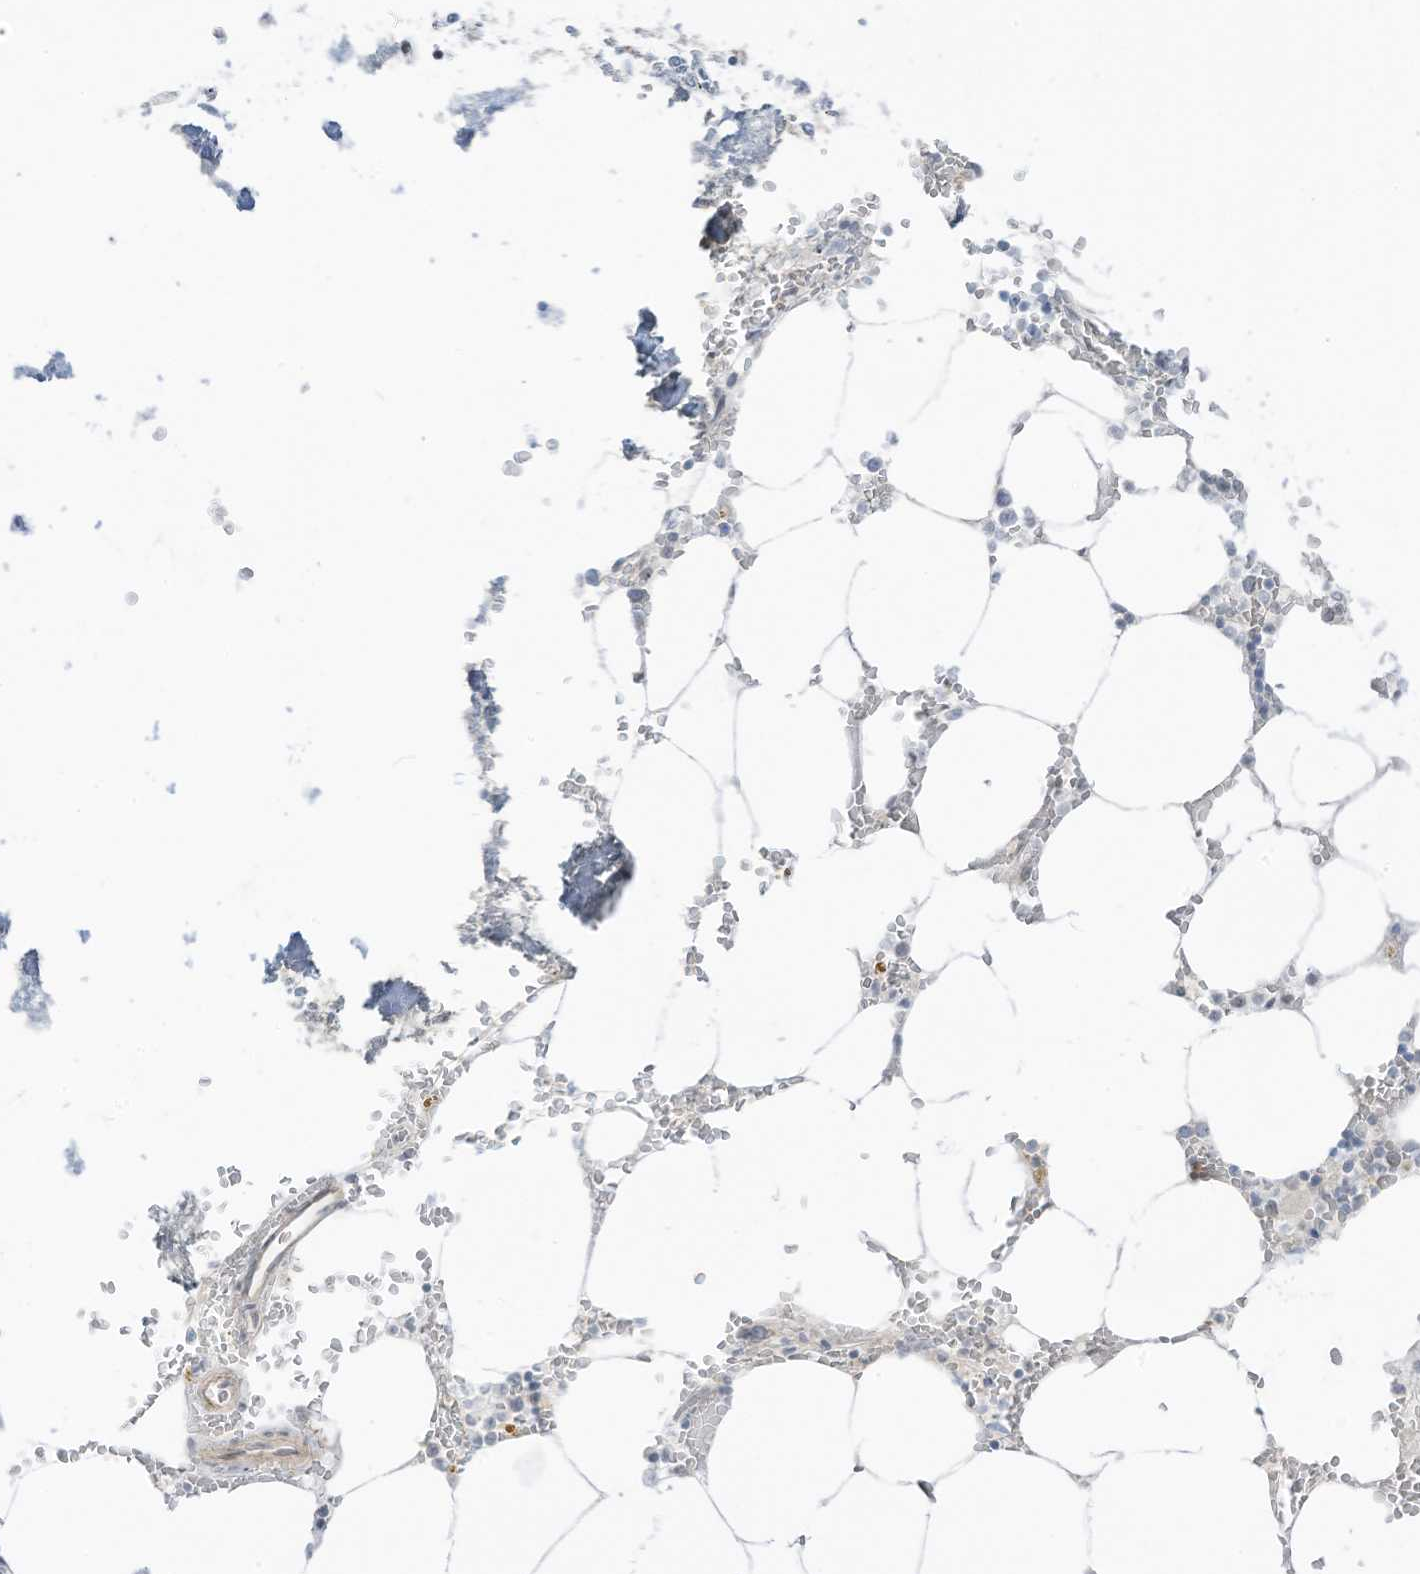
{"staining": {"intensity": "negative", "quantity": "none", "location": "none"}, "tissue": "bone marrow", "cell_type": "Hematopoietic cells", "image_type": "normal", "snomed": [{"axis": "morphology", "description": "Normal tissue, NOS"}, {"axis": "topography", "description": "Bone marrow"}], "caption": "The photomicrograph demonstrates no significant staining in hematopoietic cells of bone marrow.", "gene": "ASPRV1", "patient": {"sex": "male", "age": 70}}